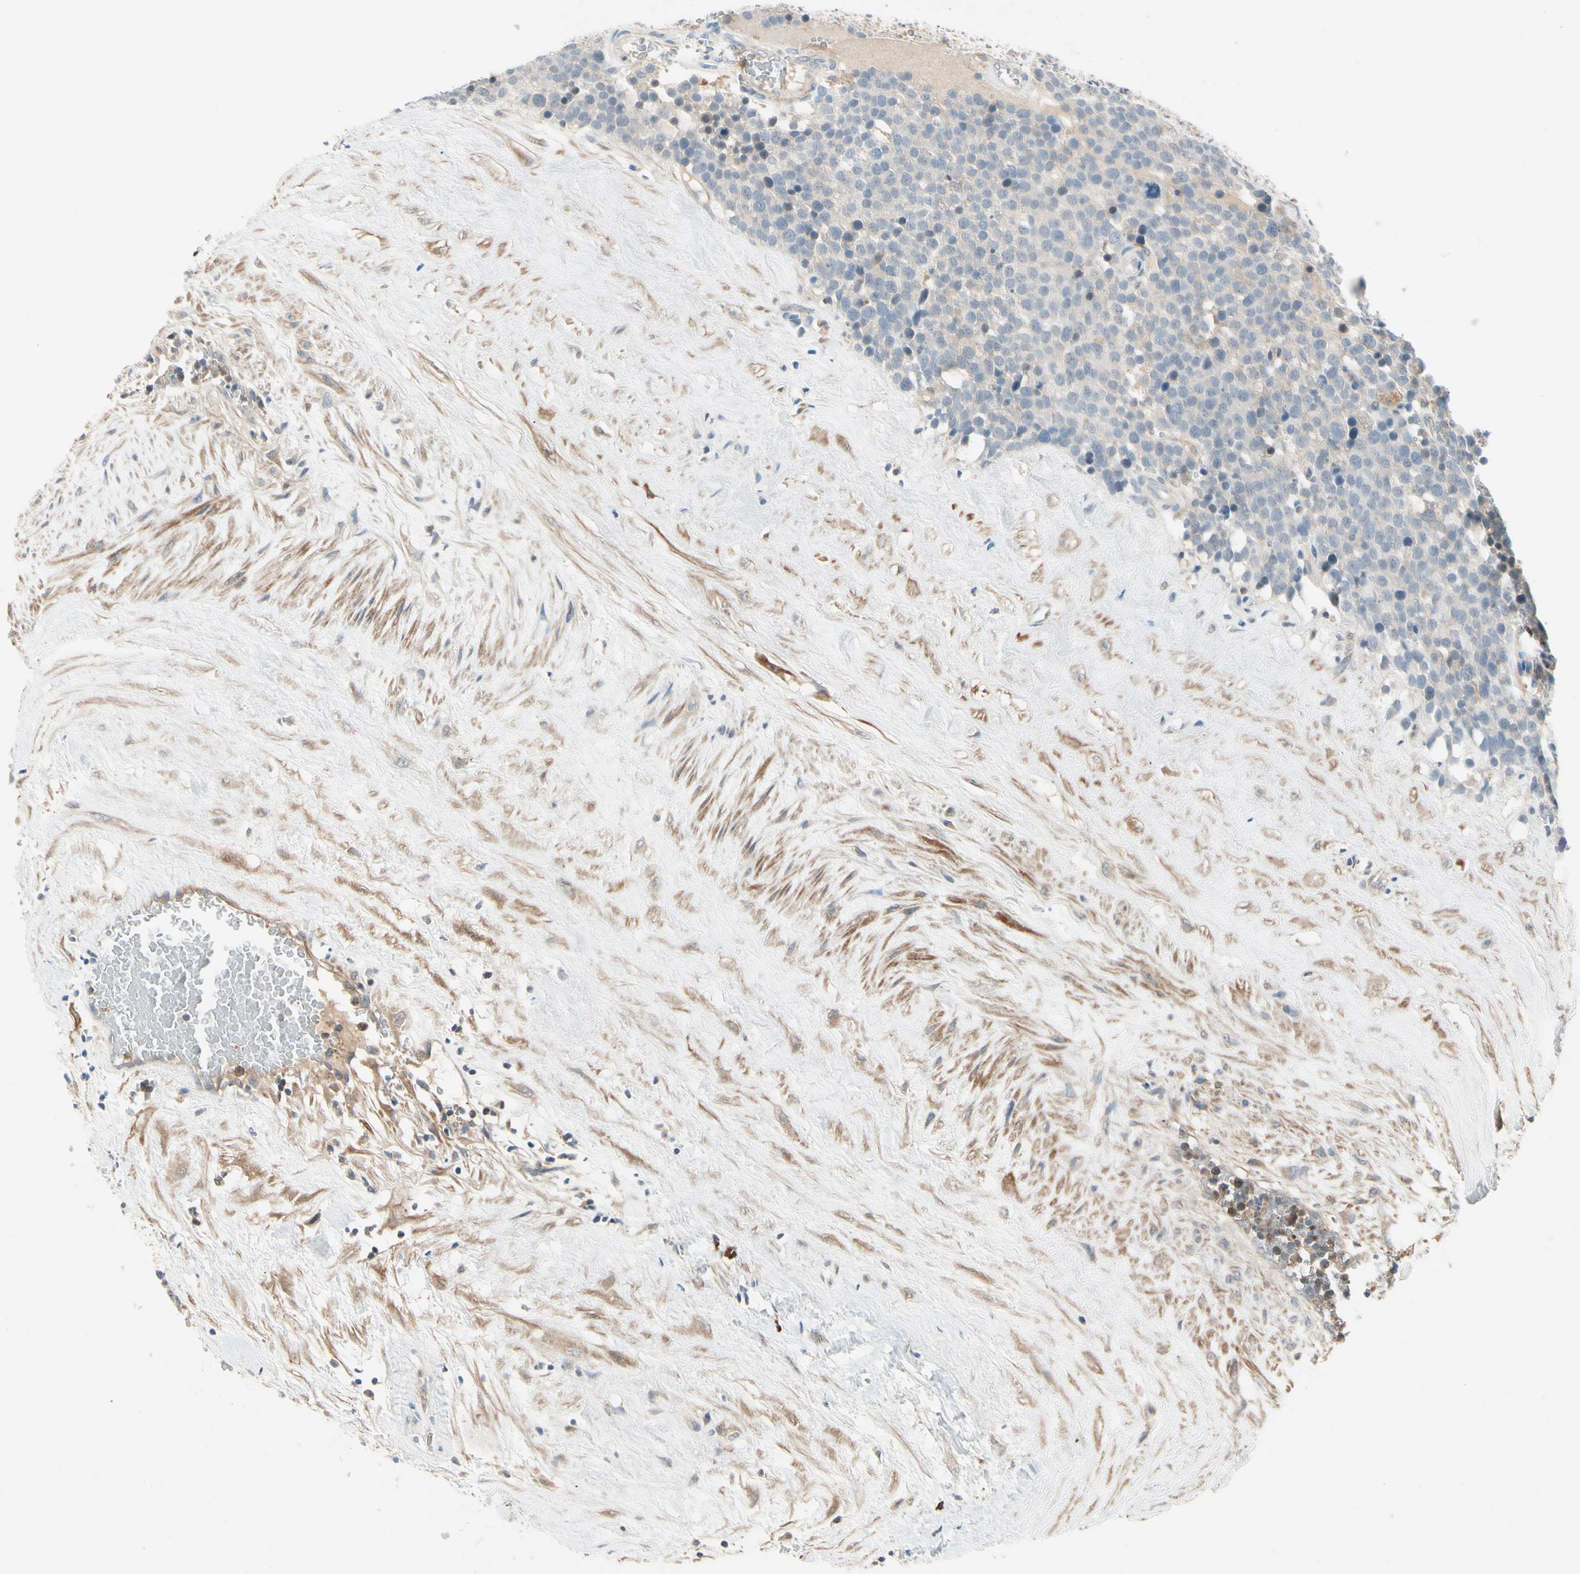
{"staining": {"intensity": "weak", "quantity": "<25%", "location": "cytoplasmic/membranous"}, "tissue": "testis cancer", "cell_type": "Tumor cells", "image_type": "cancer", "snomed": [{"axis": "morphology", "description": "Seminoma, NOS"}, {"axis": "topography", "description": "Testis"}], "caption": "An IHC photomicrograph of testis cancer is shown. There is no staining in tumor cells of testis cancer.", "gene": "WIPI1", "patient": {"sex": "male", "age": 71}}